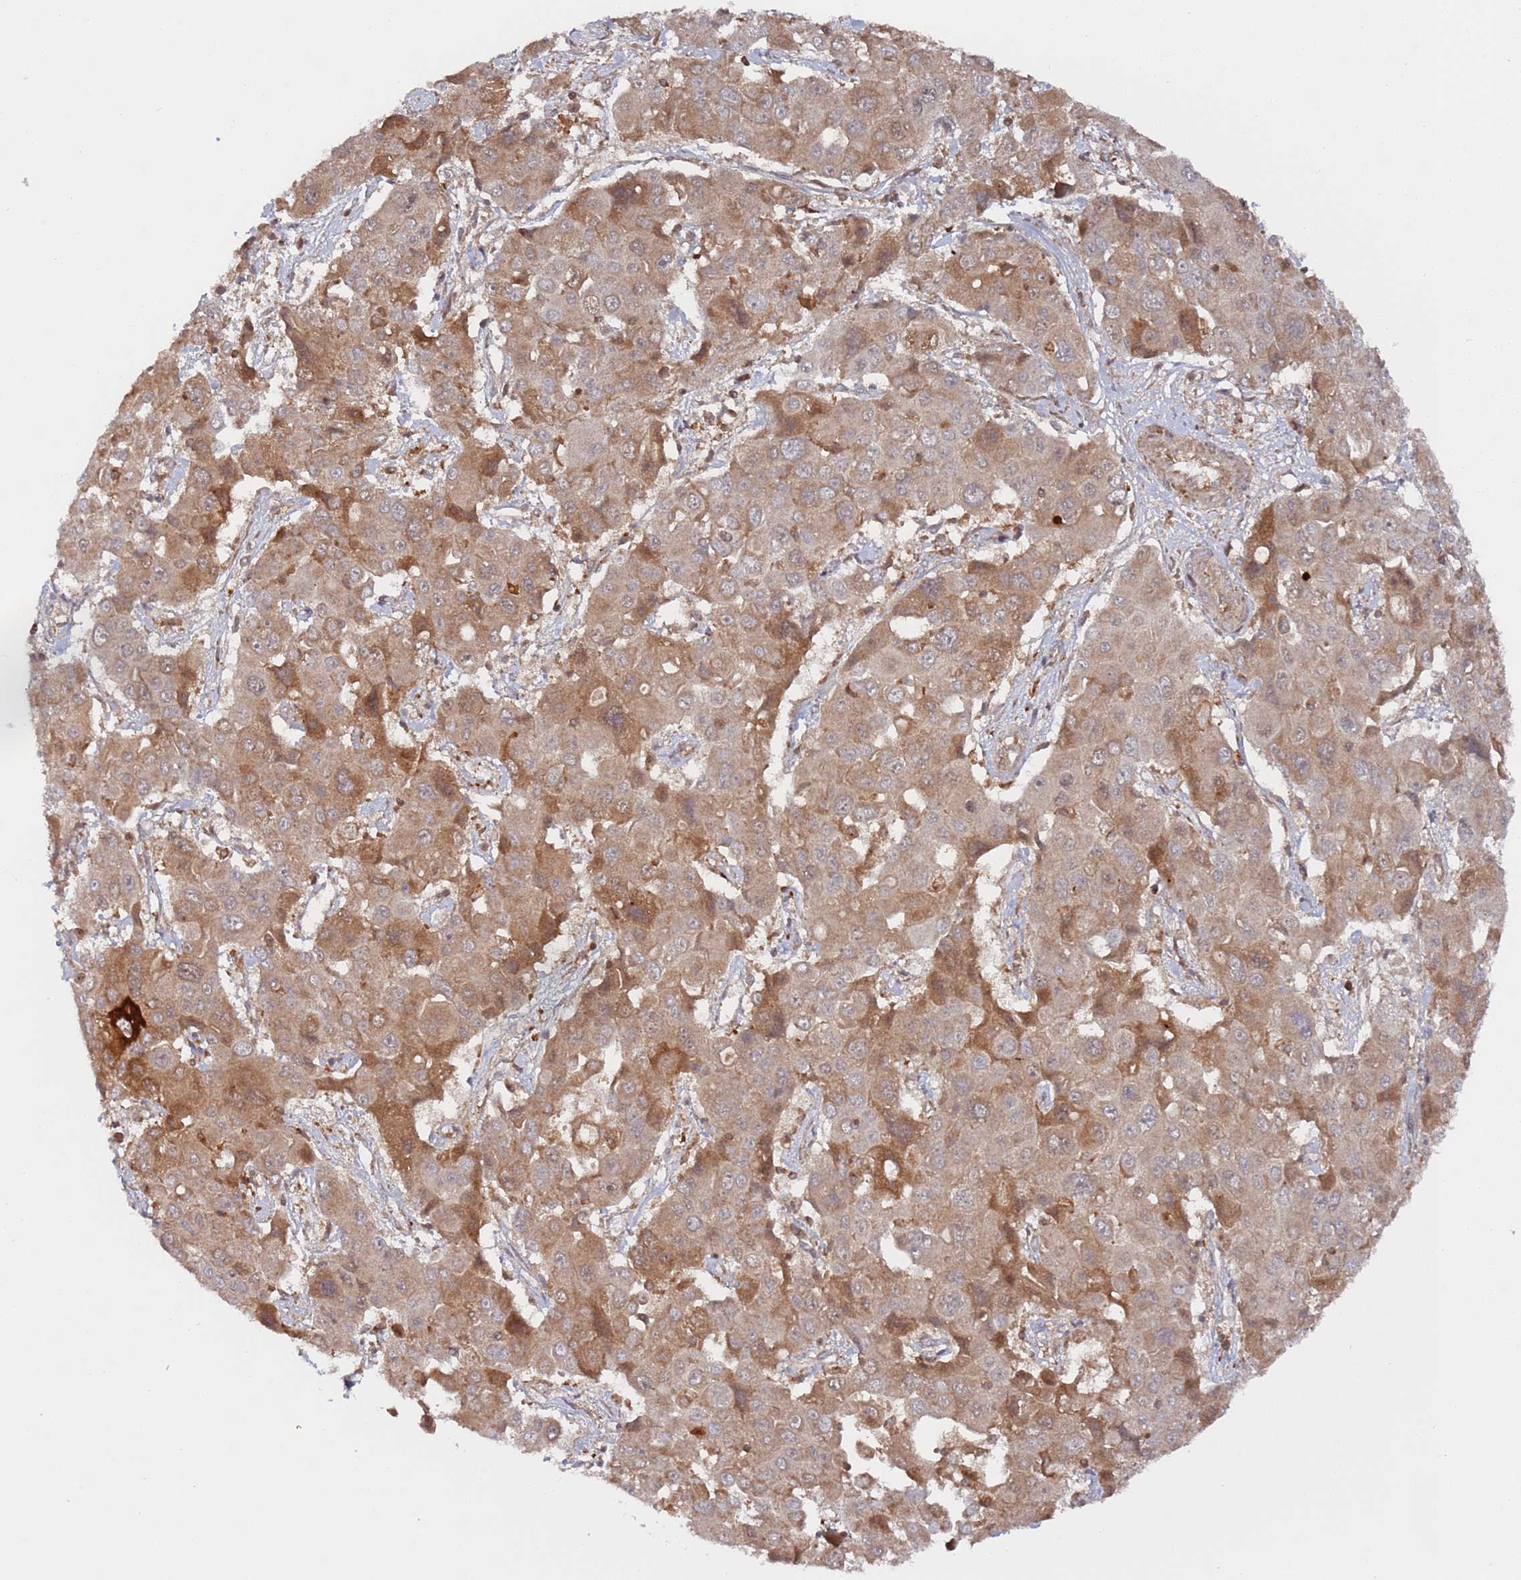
{"staining": {"intensity": "moderate", "quantity": ">75%", "location": "cytoplasmic/membranous"}, "tissue": "liver cancer", "cell_type": "Tumor cells", "image_type": "cancer", "snomed": [{"axis": "morphology", "description": "Cholangiocarcinoma"}, {"axis": "topography", "description": "Liver"}], "caption": "Liver cholangiocarcinoma stained with a protein marker reveals moderate staining in tumor cells.", "gene": "DDX60", "patient": {"sex": "male", "age": 67}}